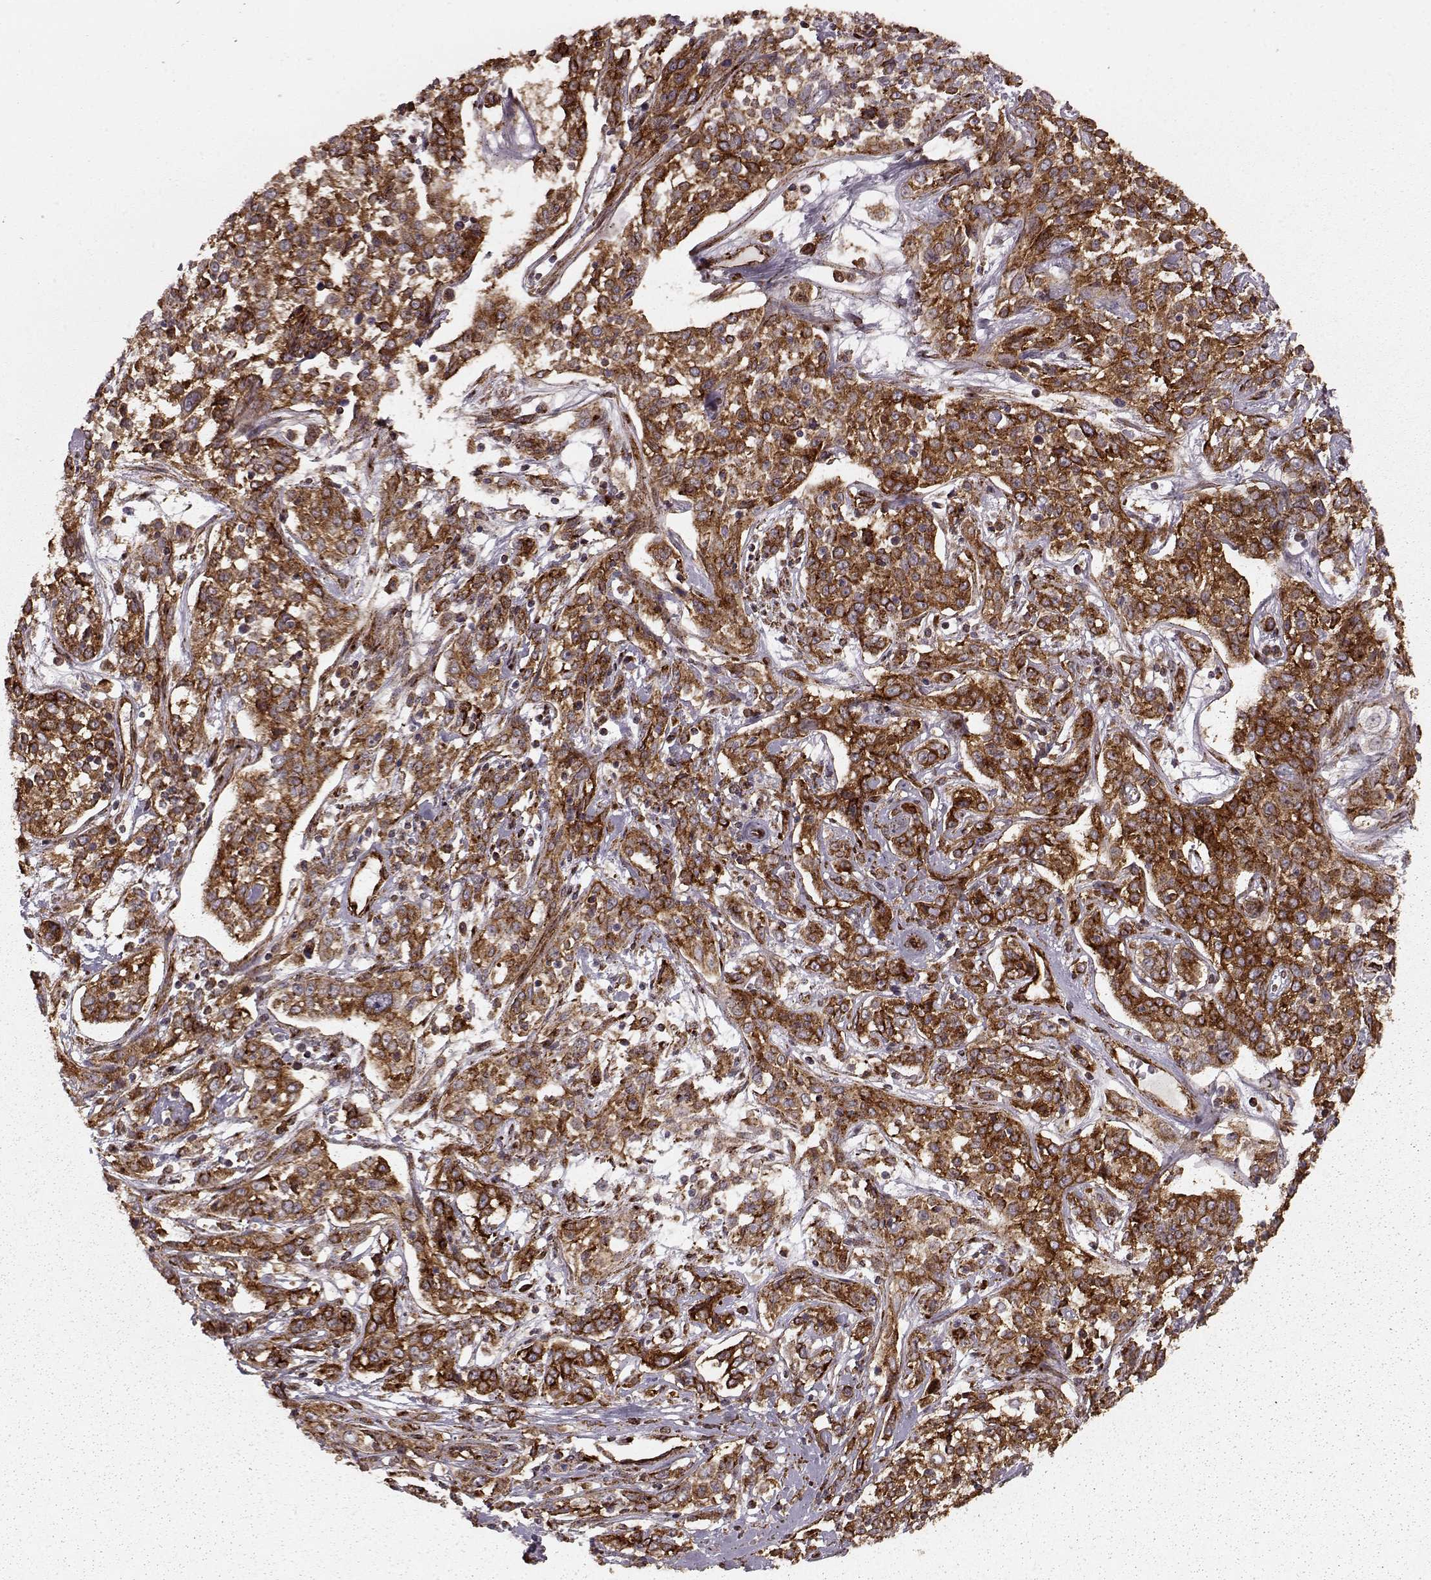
{"staining": {"intensity": "strong", "quantity": ">75%", "location": "cytoplasmic/membranous"}, "tissue": "cervical cancer", "cell_type": "Tumor cells", "image_type": "cancer", "snomed": [{"axis": "morphology", "description": "Adenocarcinoma, NOS"}, {"axis": "topography", "description": "Cervix"}], "caption": "The immunohistochemical stain highlights strong cytoplasmic/membranous positivity in tumor cells of adenocarcinoma (cervical) tissue.", "gene": "FXN", "patient": {"sex": "female", "age": 40}}